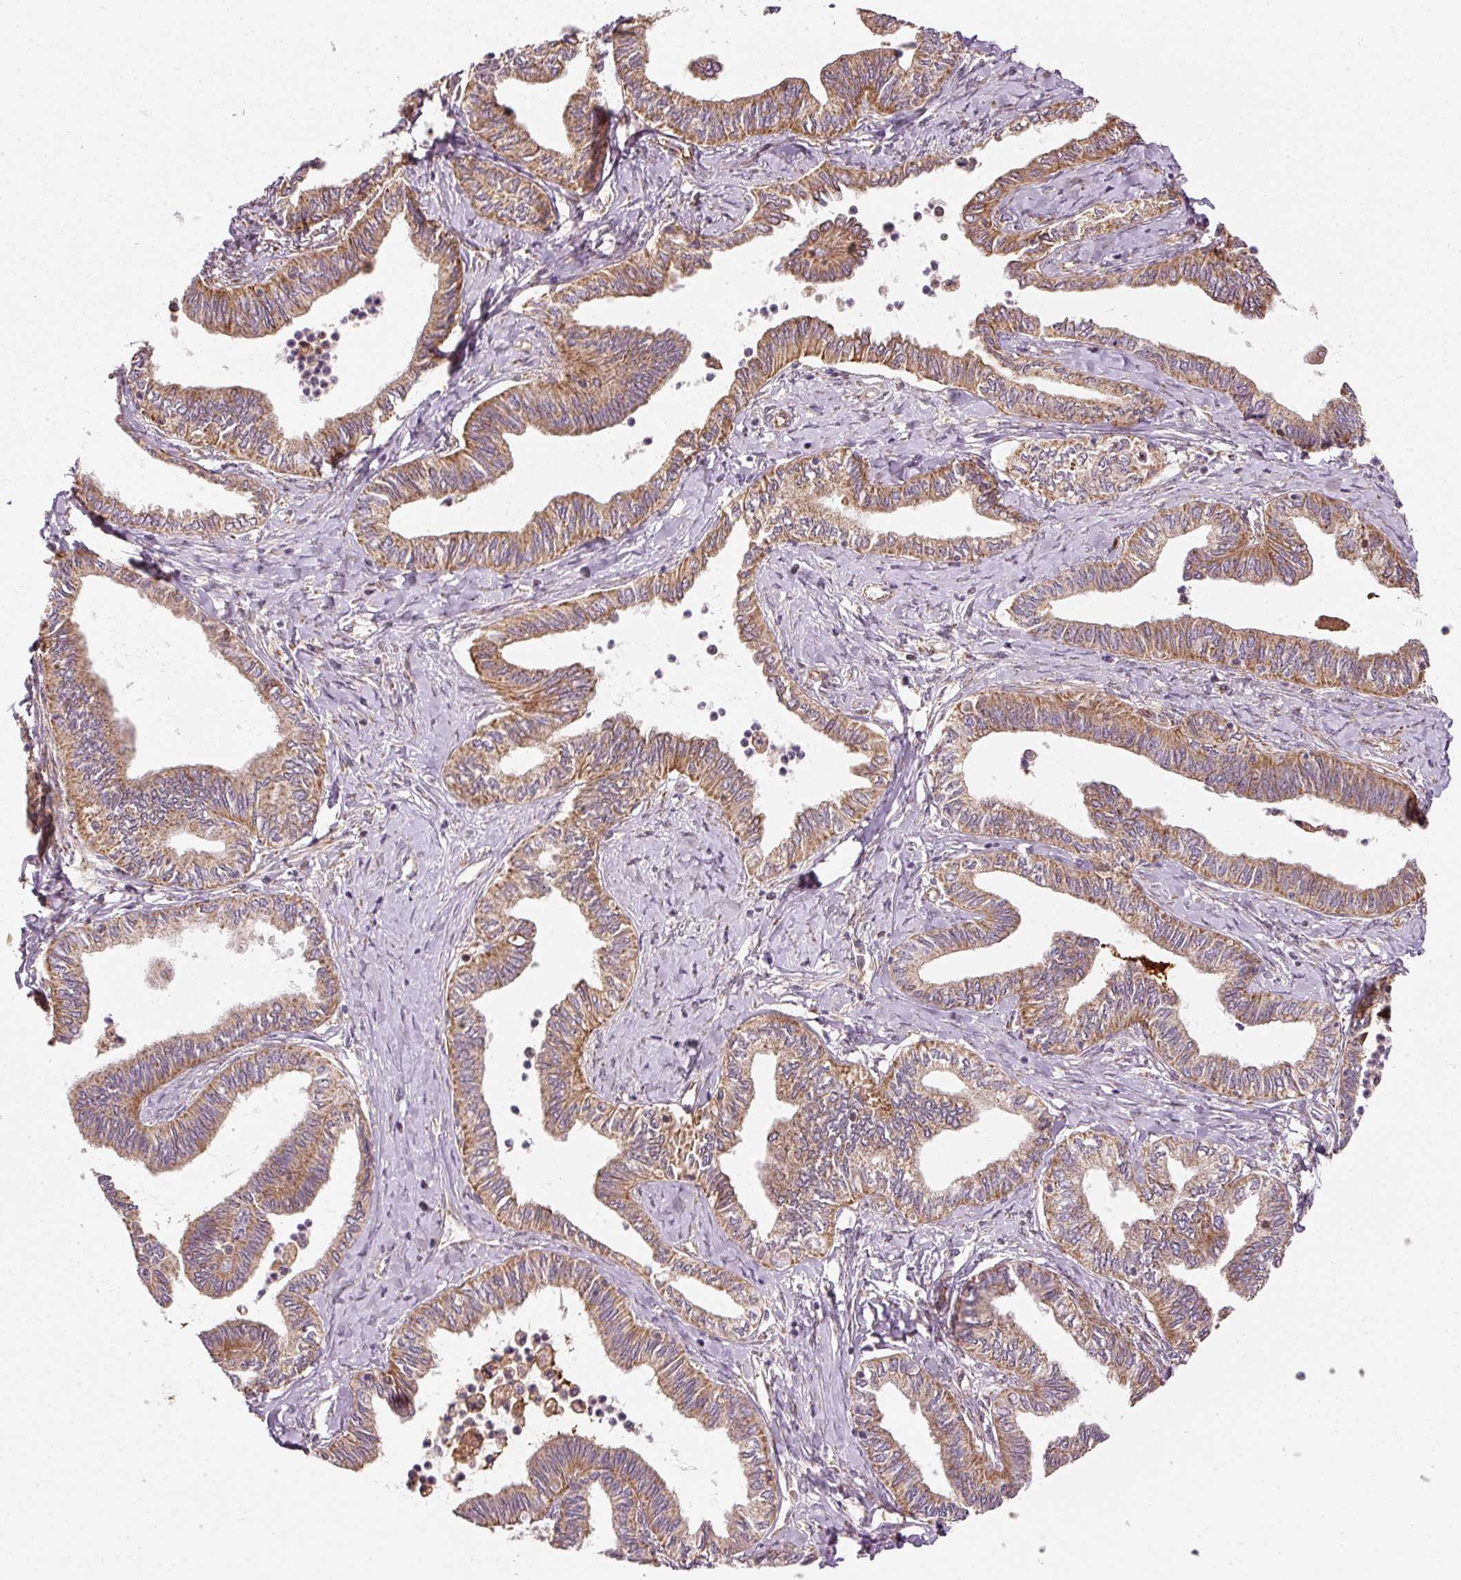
{"staining": {"intensity": "moderate", "quantity": ">75%", "location": "cytoplasmic/membranous"}, "tissue": "ovarian cancer", "cell_type": "Tumor cells", "image_type": "cancer", "snomed": [{"axis": "morphology", "description": "Carcinoma, endometroid"}, {"axis": "topography", "description": "Ovary"}], "caption": "Immunohistochemical staining of endometroid carcinoma (ovarian) exhibits moderate cytoplasmic/membranous protein staining in approximately >75% of tumor cells. The protein is shown in brown color, while the nuclei are stained blue.", "gene": "ISCU", "patient": {"sex": "female", "age": 70}}